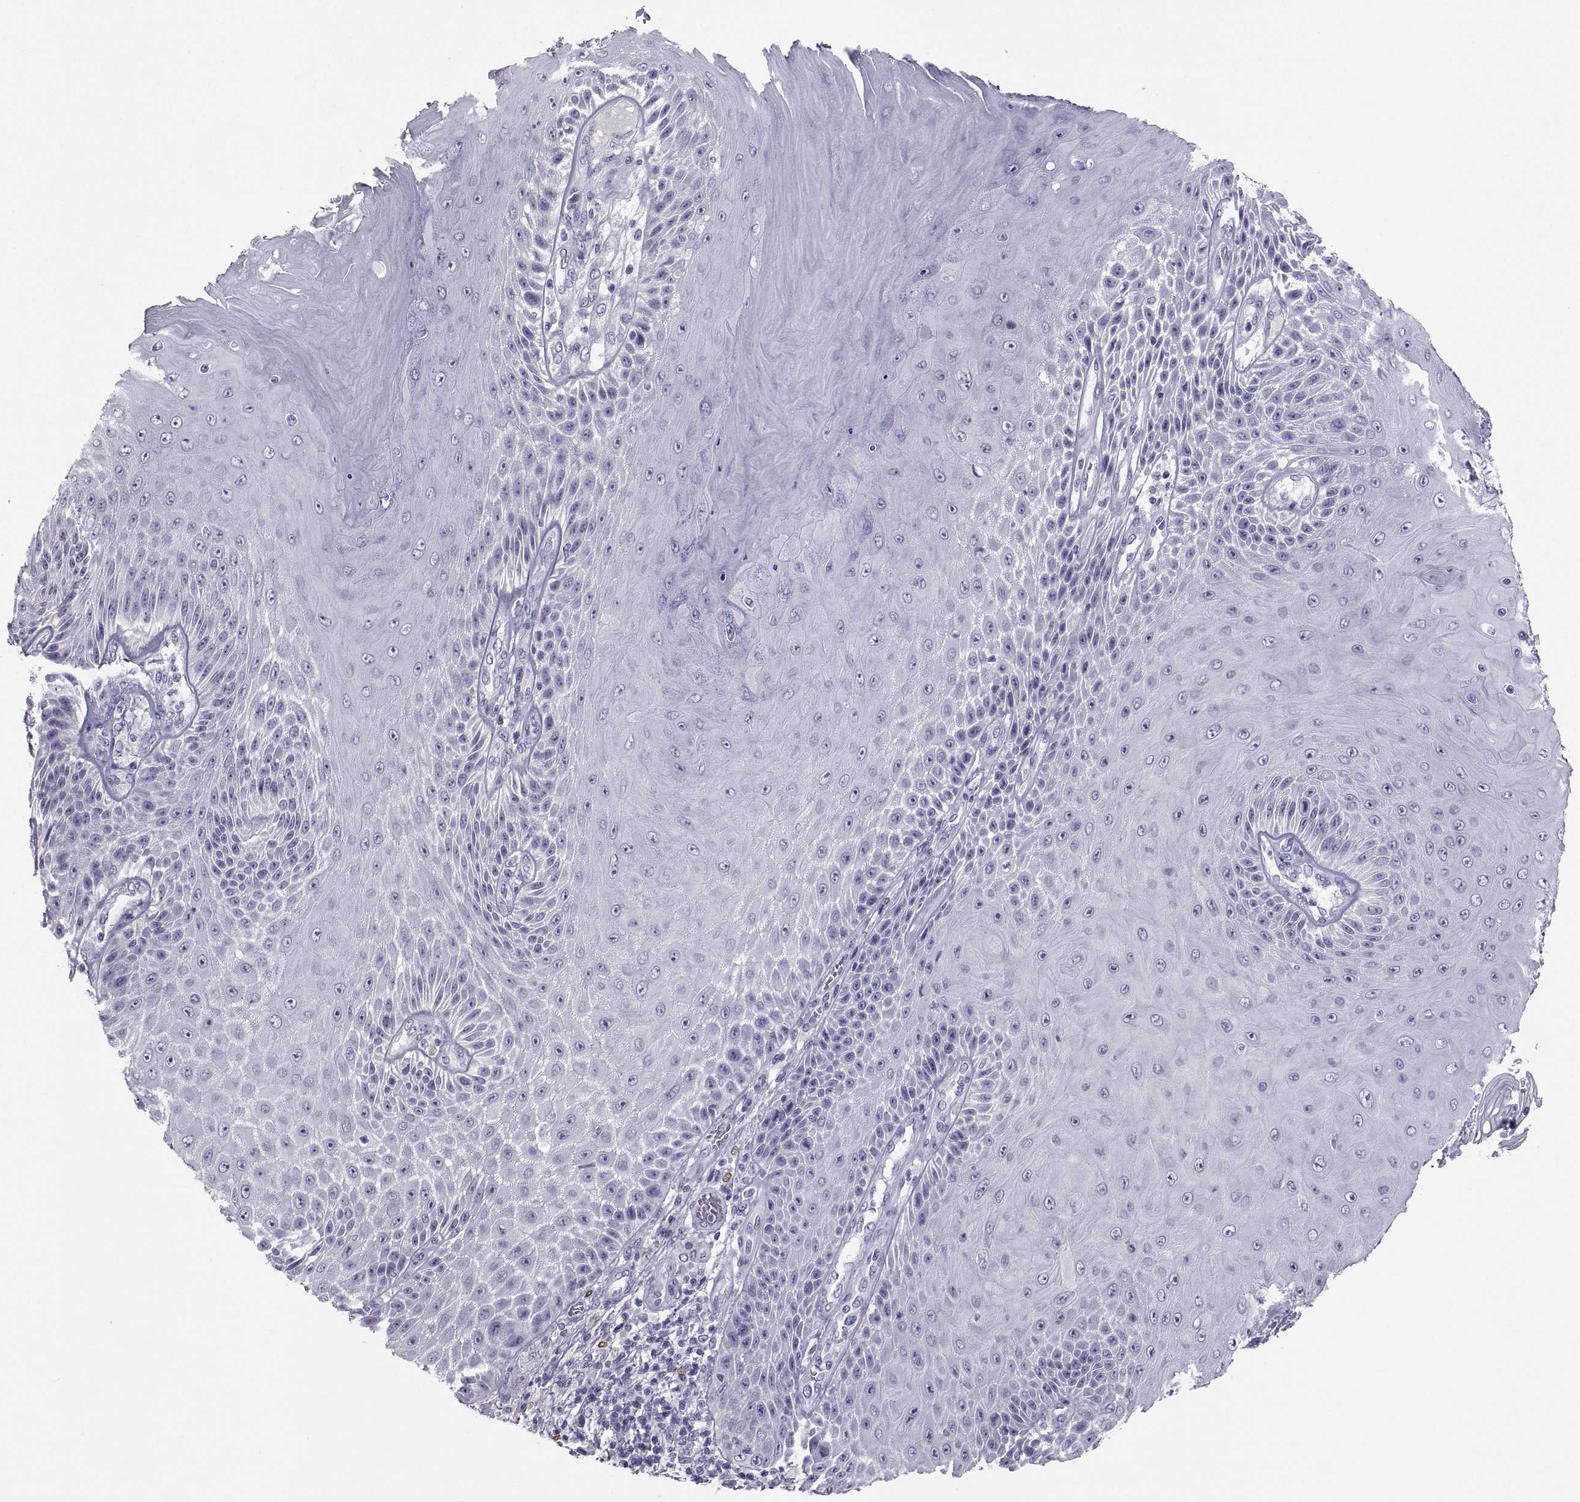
{"staining": {"intensity": "negative", "quantity": "none", "location": "none"}, "tissue": "skin cancer", "cell_type": "Tumor cells", "image_type": "cancer", "snomed": [{"axis": "morphology", "description": "Squamous cell carcinoma, NOS"}, {"axis": "topography", "description": "Skin"}], "caption": "This is an IHC image of skin cancer (squamous cell carcinoma). There is no positivity in tumor cells.", "gene": "SOX21", "patient": {"sex": "male", "age": 62}}